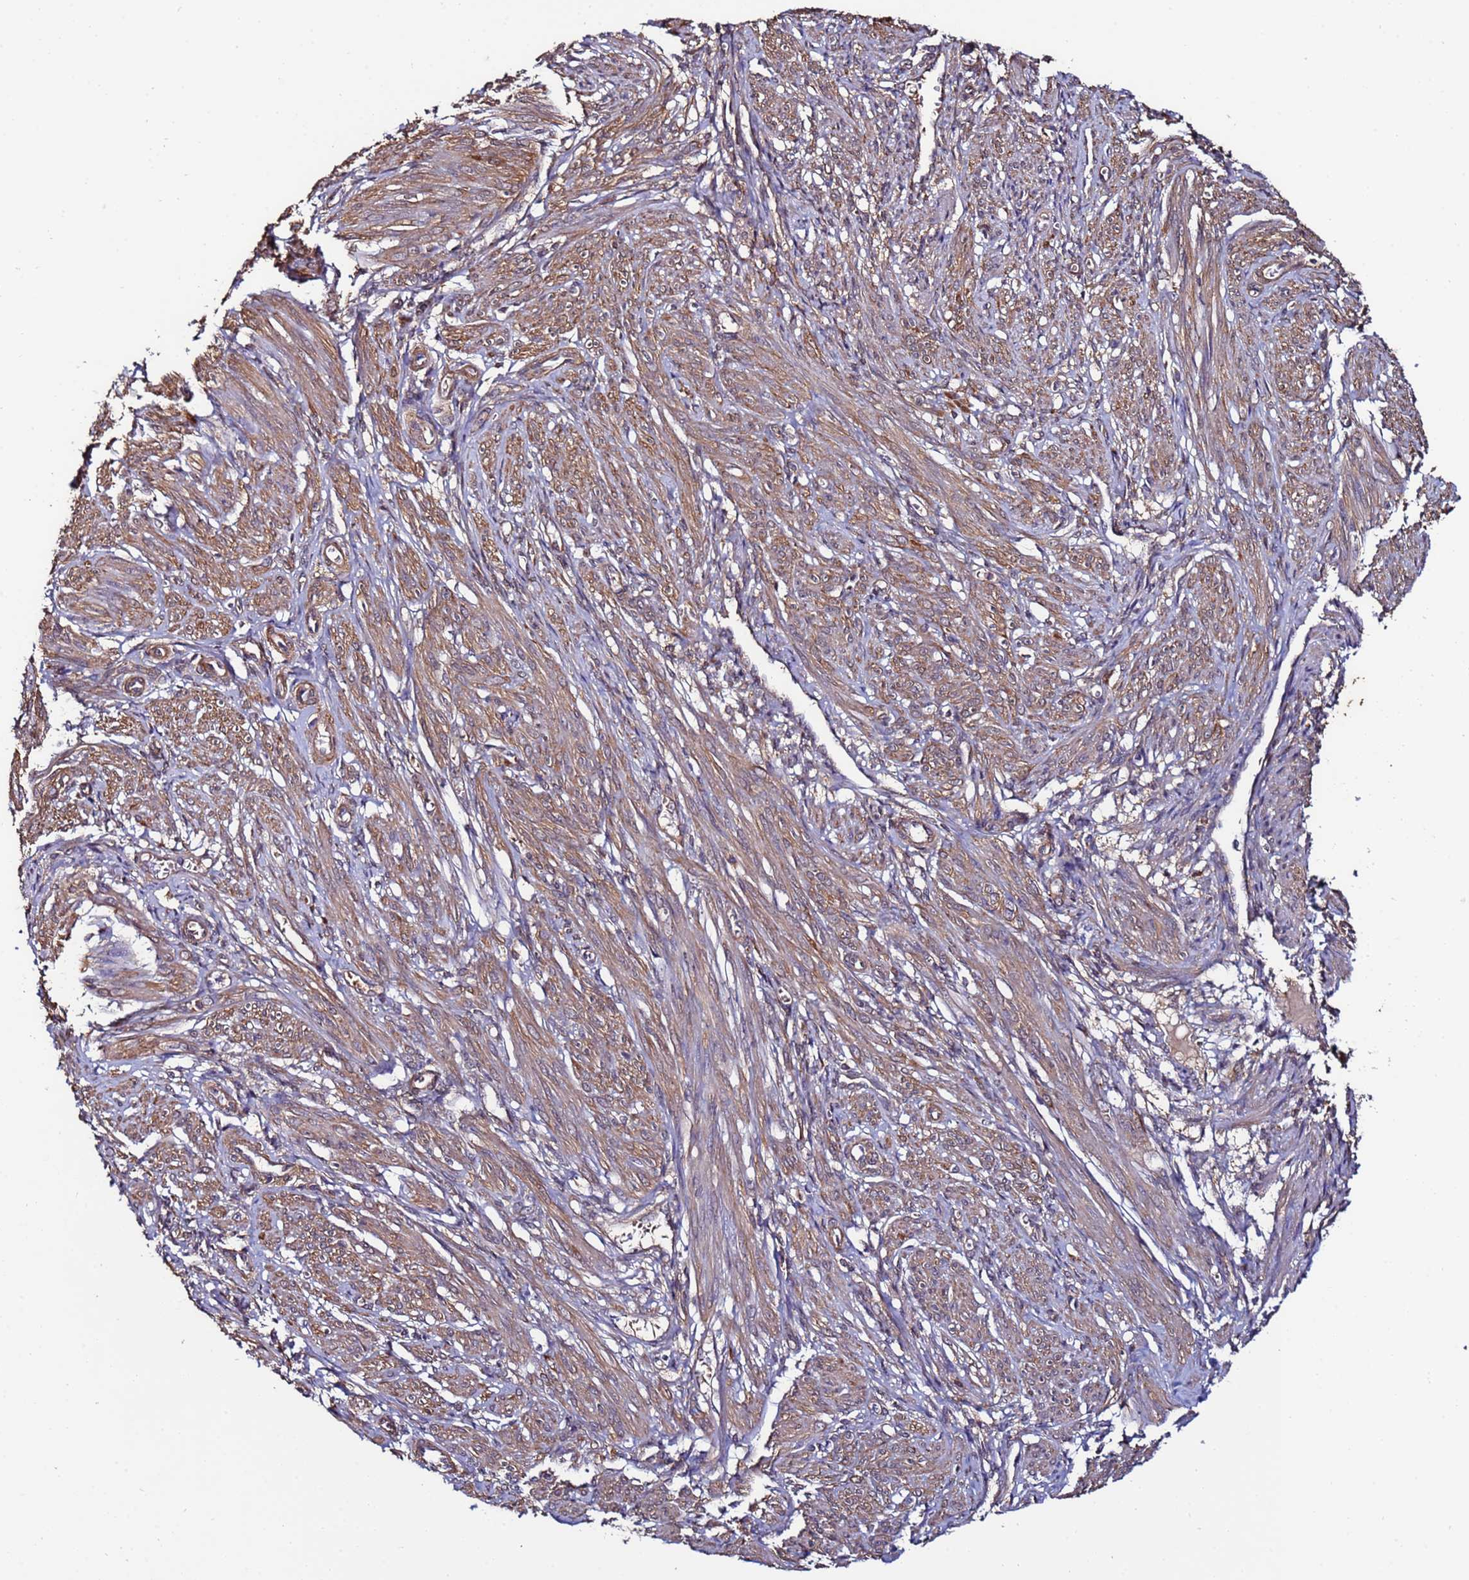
{"staining": {"intensity": "moderate", "quantity": ">75%", "location": "cytoplasmic/membranous"}, "tissue": "smooth muscle", "cell_type": "Smooth muscle cells", "image_type": "normal", "snomed": [{"axis": "morphology", "description": "Normal tissue, NOS"}, {"axis": "topography", "description": "Smooth muscle"}], "caption": "Immunohistochemical staining of normal human smooth muscle reveals >75% levels of moderate cytoplasmic/membranous protein expression in approximately >75% of smooth muscle cells.", "gene": "NAXE", "patient": {"sex": "female", "age": 39}}